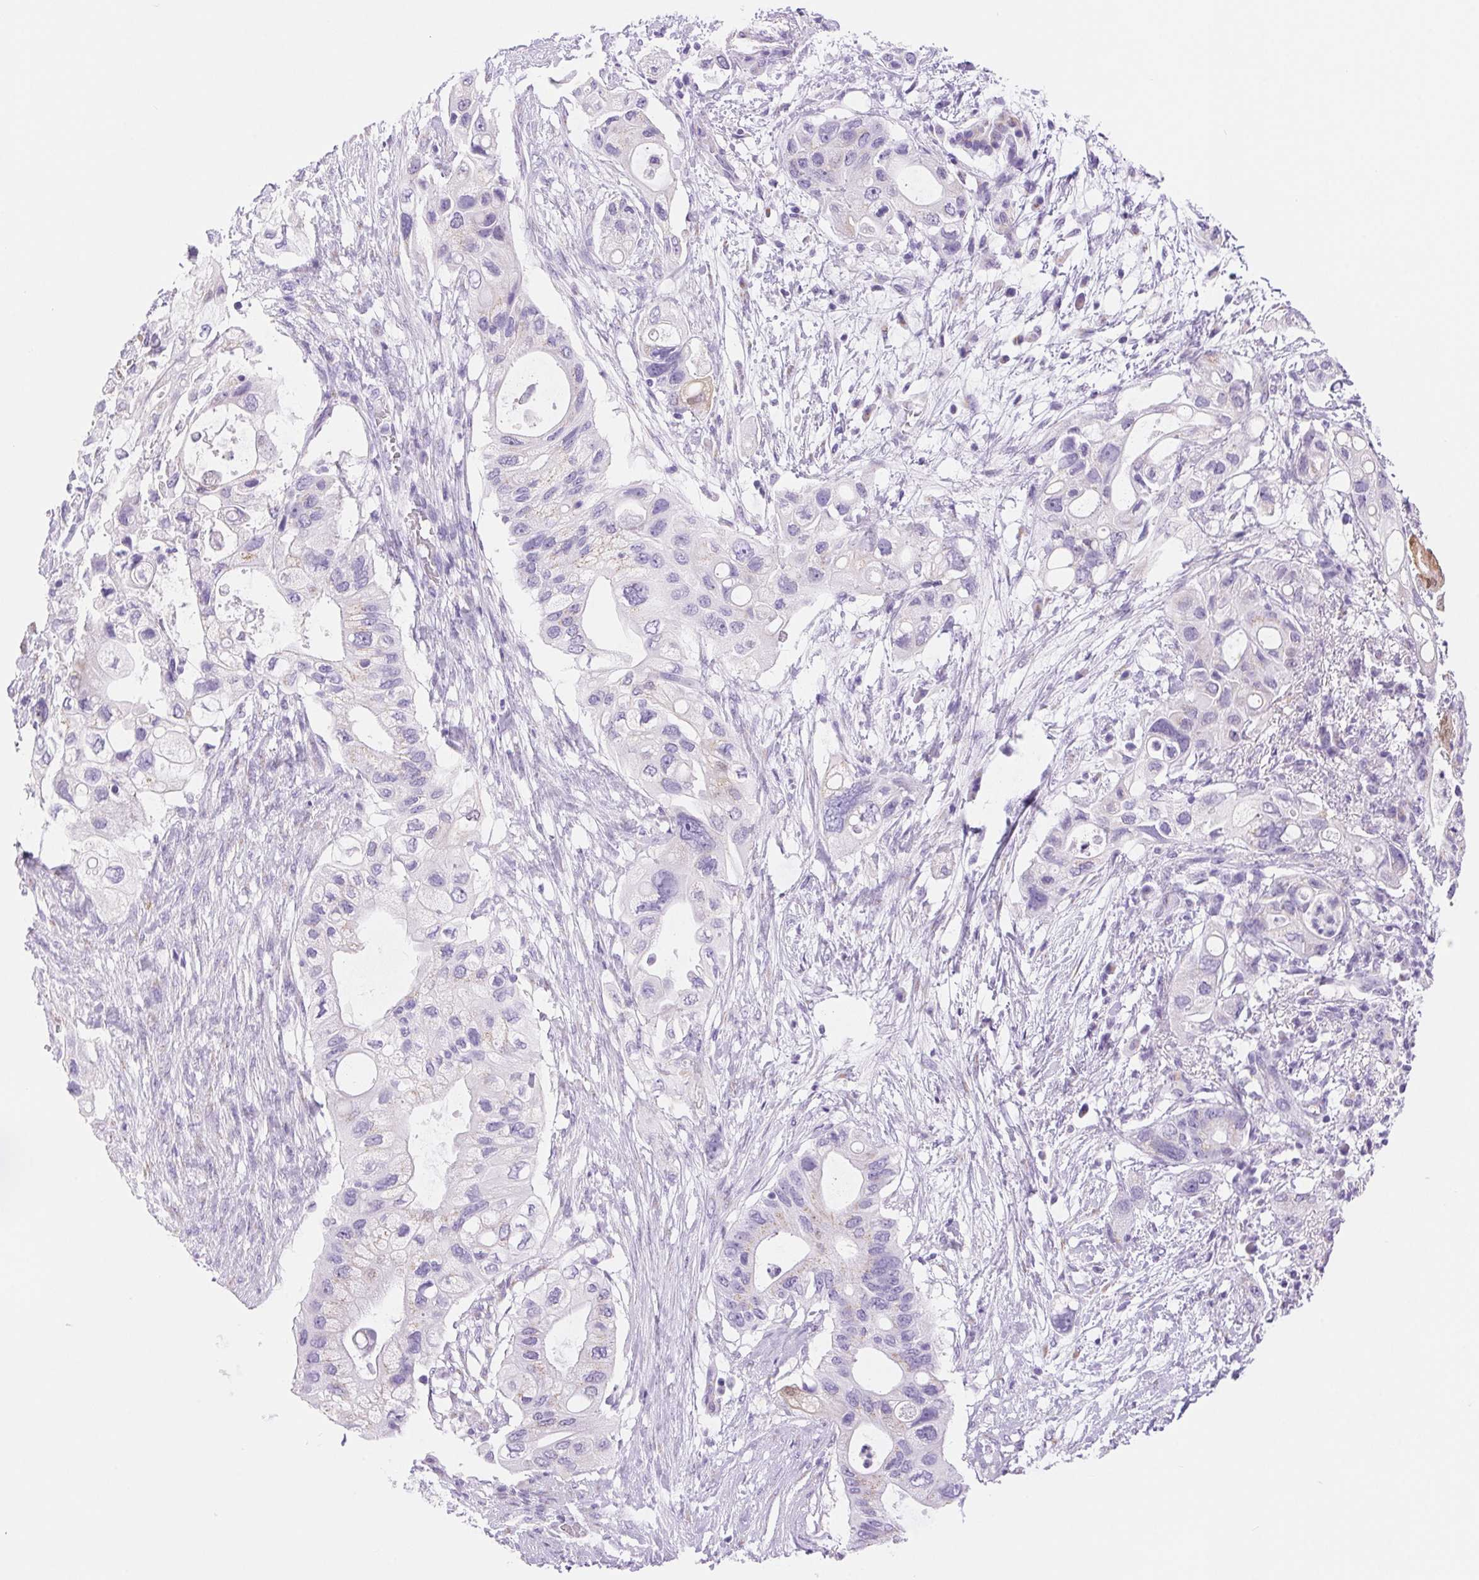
{"staining": {"intensity": "negative", "quantity": "none", "location": "none"}, "tissue": "pancreatic cancer", "cell_type": "Tumor cells", "image_type": "cancer", "snomed": [{"axis": "morphology", "description": "Adenocarcinoma, NOS"}, {"axis": "topography", "description": "Pancreas"}], "caption": "Tumor cells show no significant positivity in adenocarcinoma (pancreatic). (Brightfield microscopy of DAB immunohistochemistry (IHC) at high magnification).", "gene": "SERPINB3", "patient": {"sex": "female", "age": 72}}